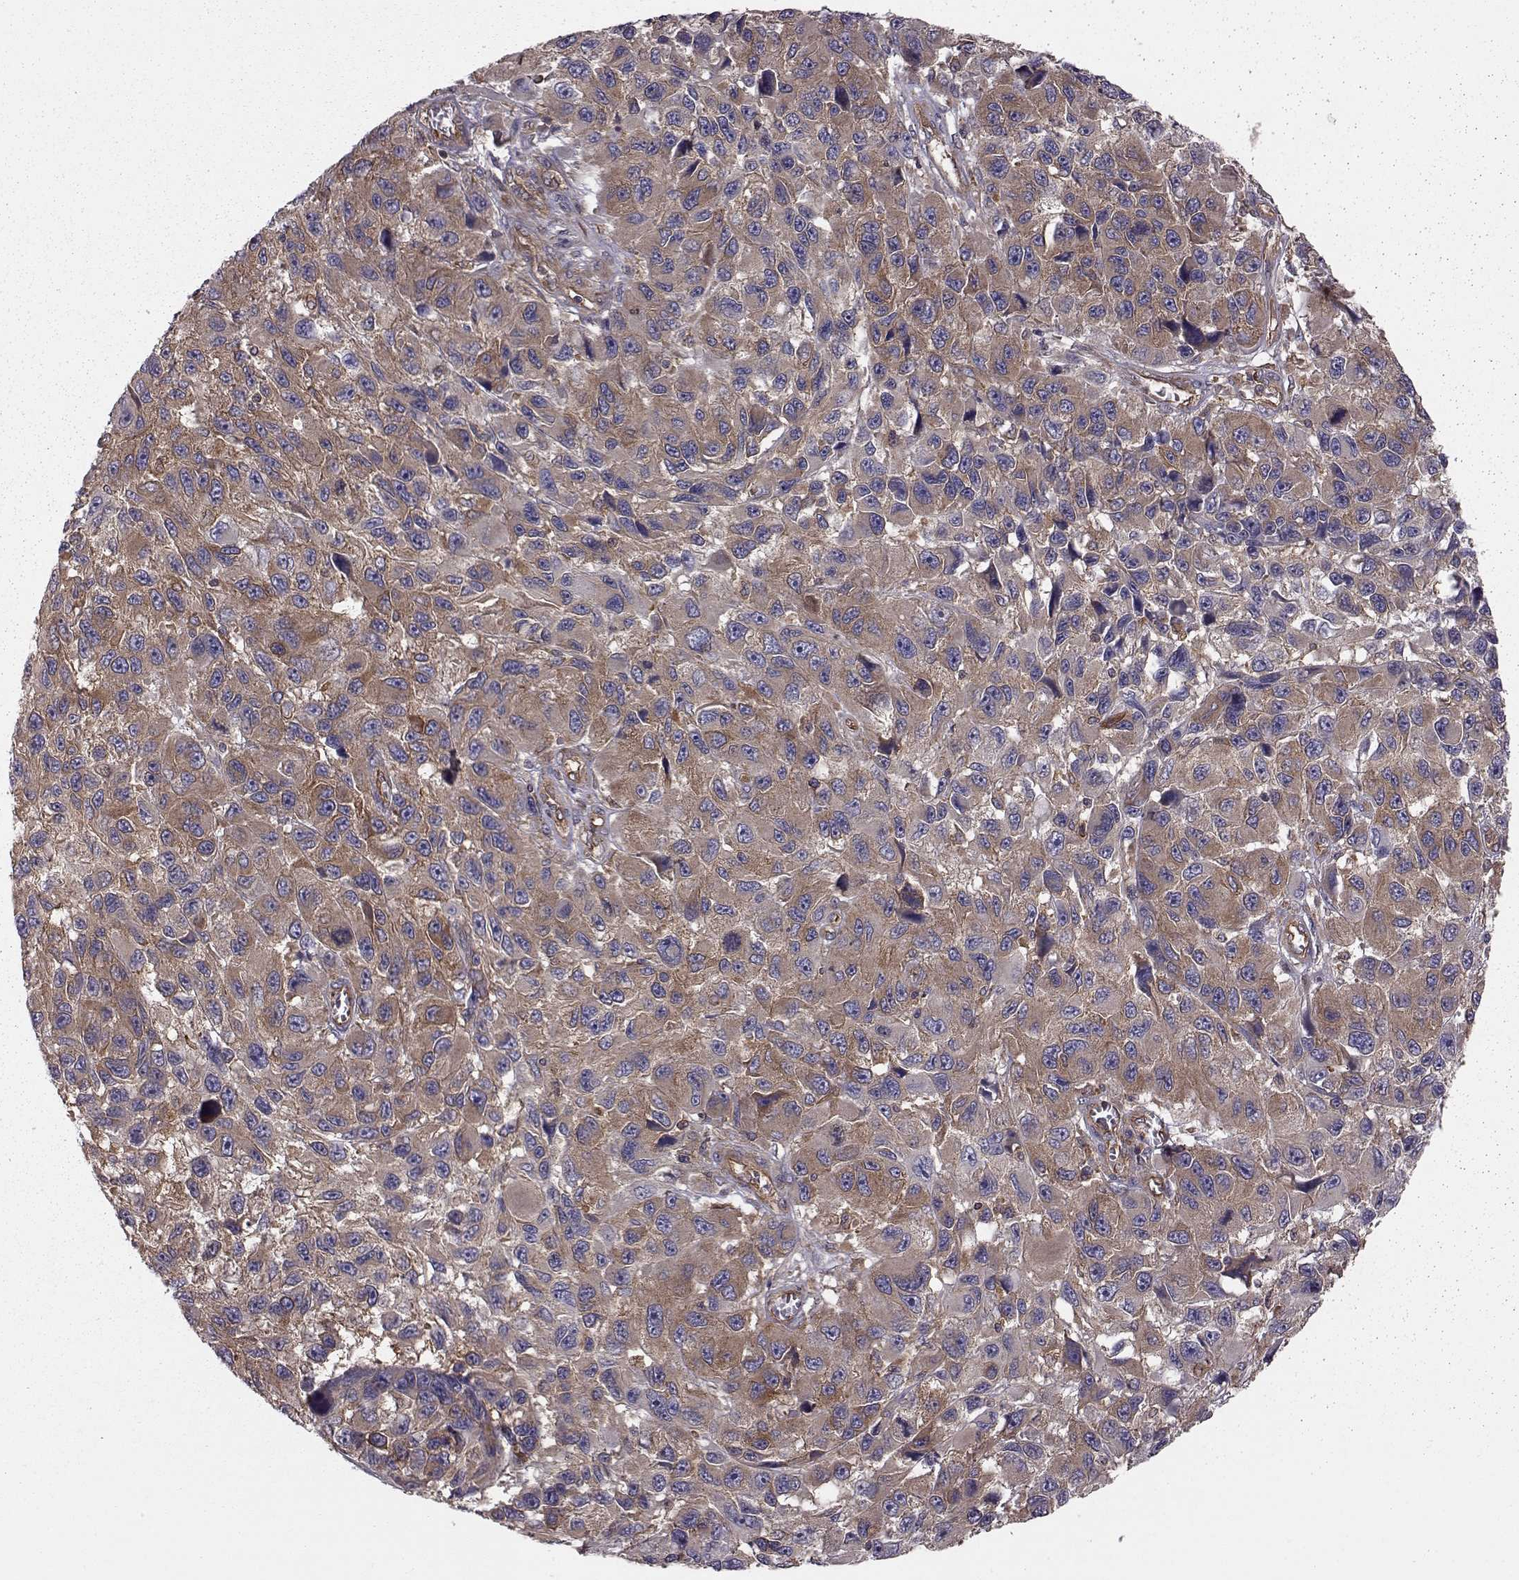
{"staining": {"intensity": "moderate", "quantity": ">75%", "location": "cytoplasmic/membranous"}, "tissue": "melanoma", "cell_type": "Tumor cells", "image_type": "cancer", "snomed": [{"axis": "morphology", "description": "Malignant melanoma, NOS"}, {"axis": "topography", "description": "Skin"}], "caption": "Moderate cytoplasmic/membranous staining for a protein is appreciated in about >75% of tumor cells of melanoma using immunohistochemistry.", "gene": "RABGAP1", "patient": {"sex": "male", "age": 53}}